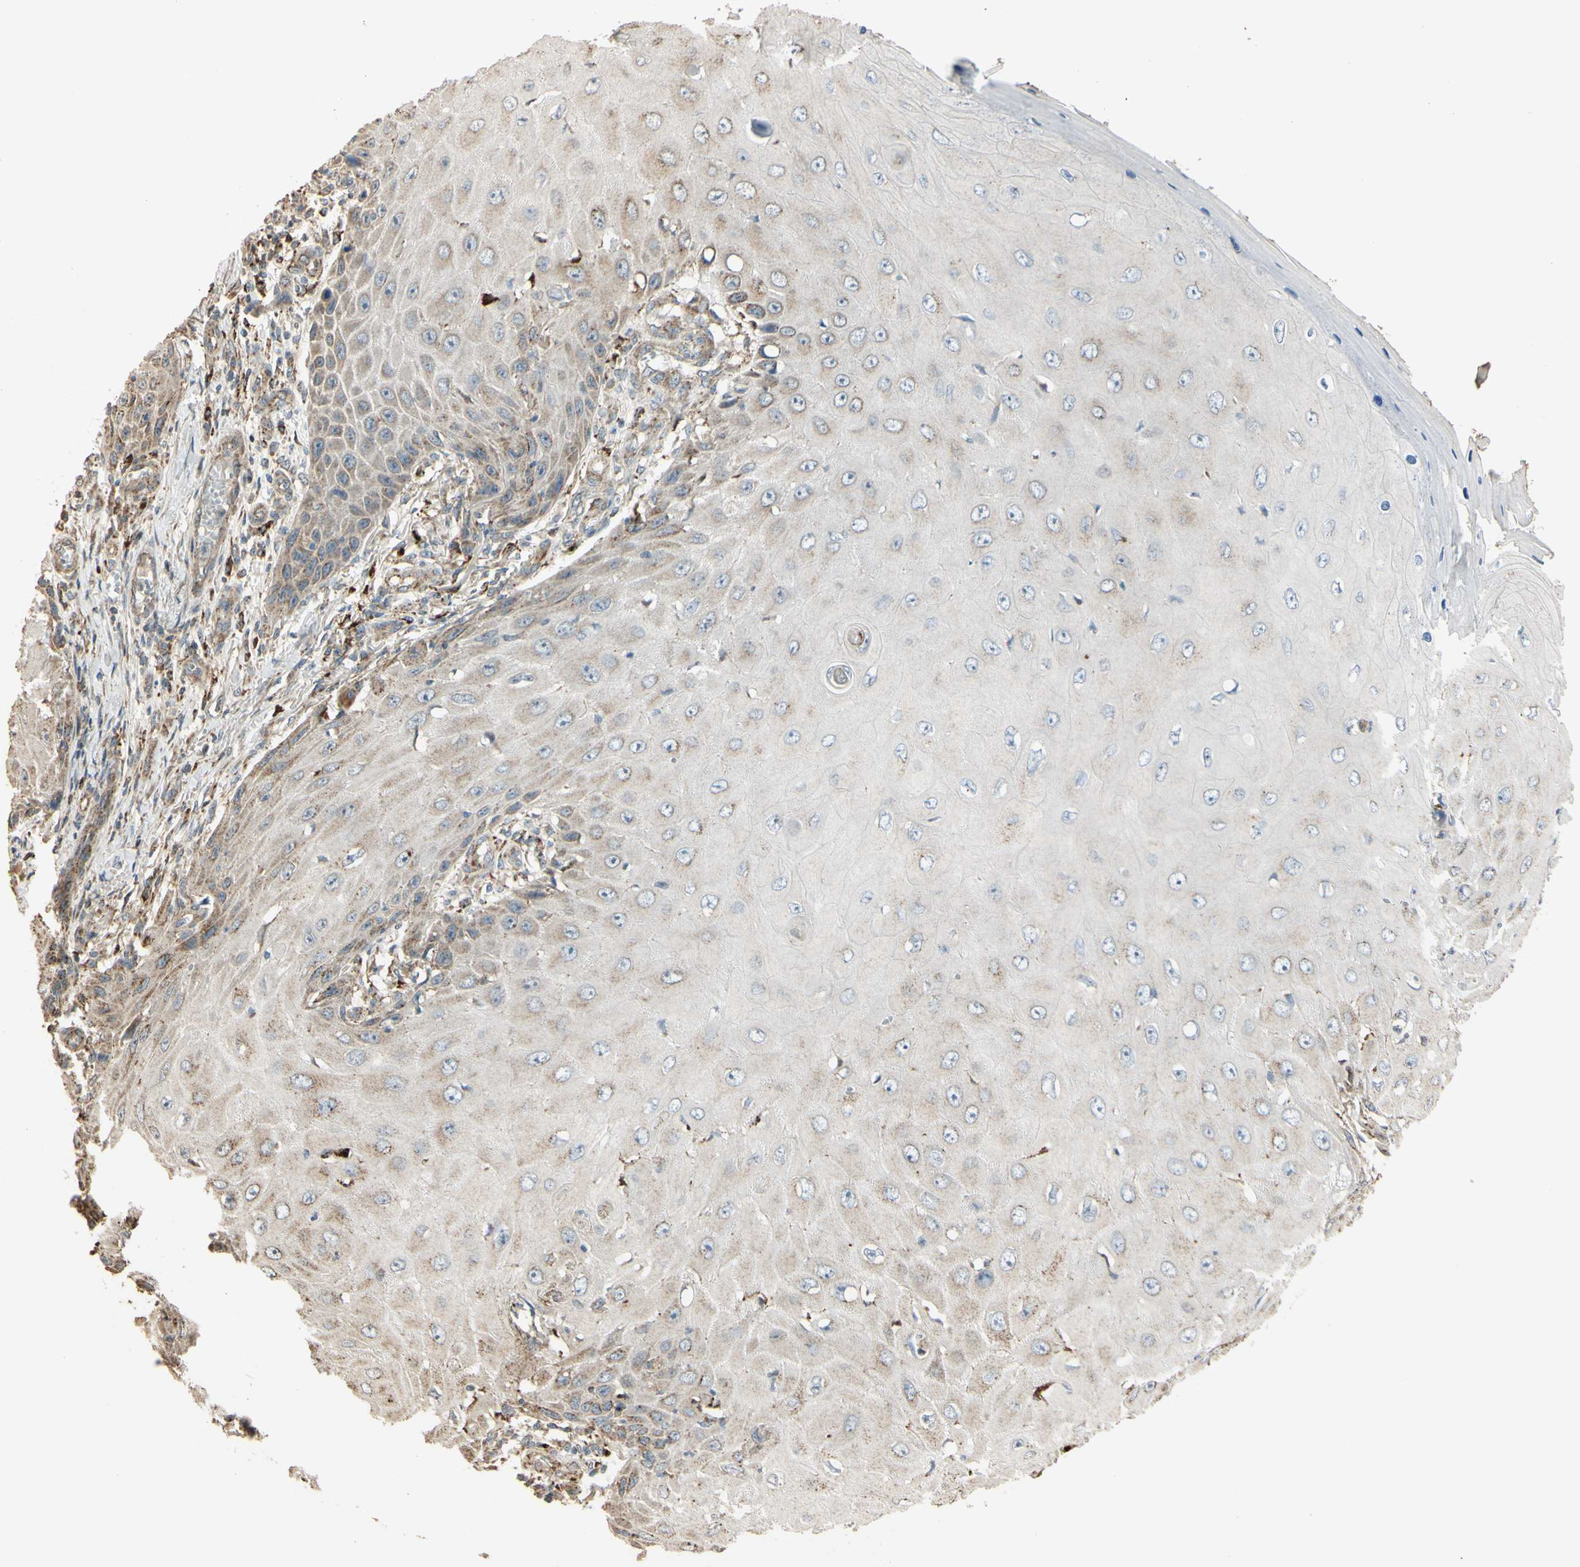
{"staining": {"intensity": "weak", "quantity": ">75%", "location": "cytoplasmic/membranous"}, "tissue": "skin cancer", "cell_type": "Tumor cells", "image_type": "cancer", "snomed": [{"axis": "morphology", "description": "Squamous cell carcinoma, NOS"}, {"axis": "topography", "description": "Skin"}], "caption": "IHC (DAB (3,3'-diaminobenzidine)) staining of skin squamous cell carcinoma exhibits weak cytoplasmic/membranous protein expression in approximately >75% of tumor cells.", "gene": "ANGPTL1", "patient": {"sex": "female", "age": 73}}